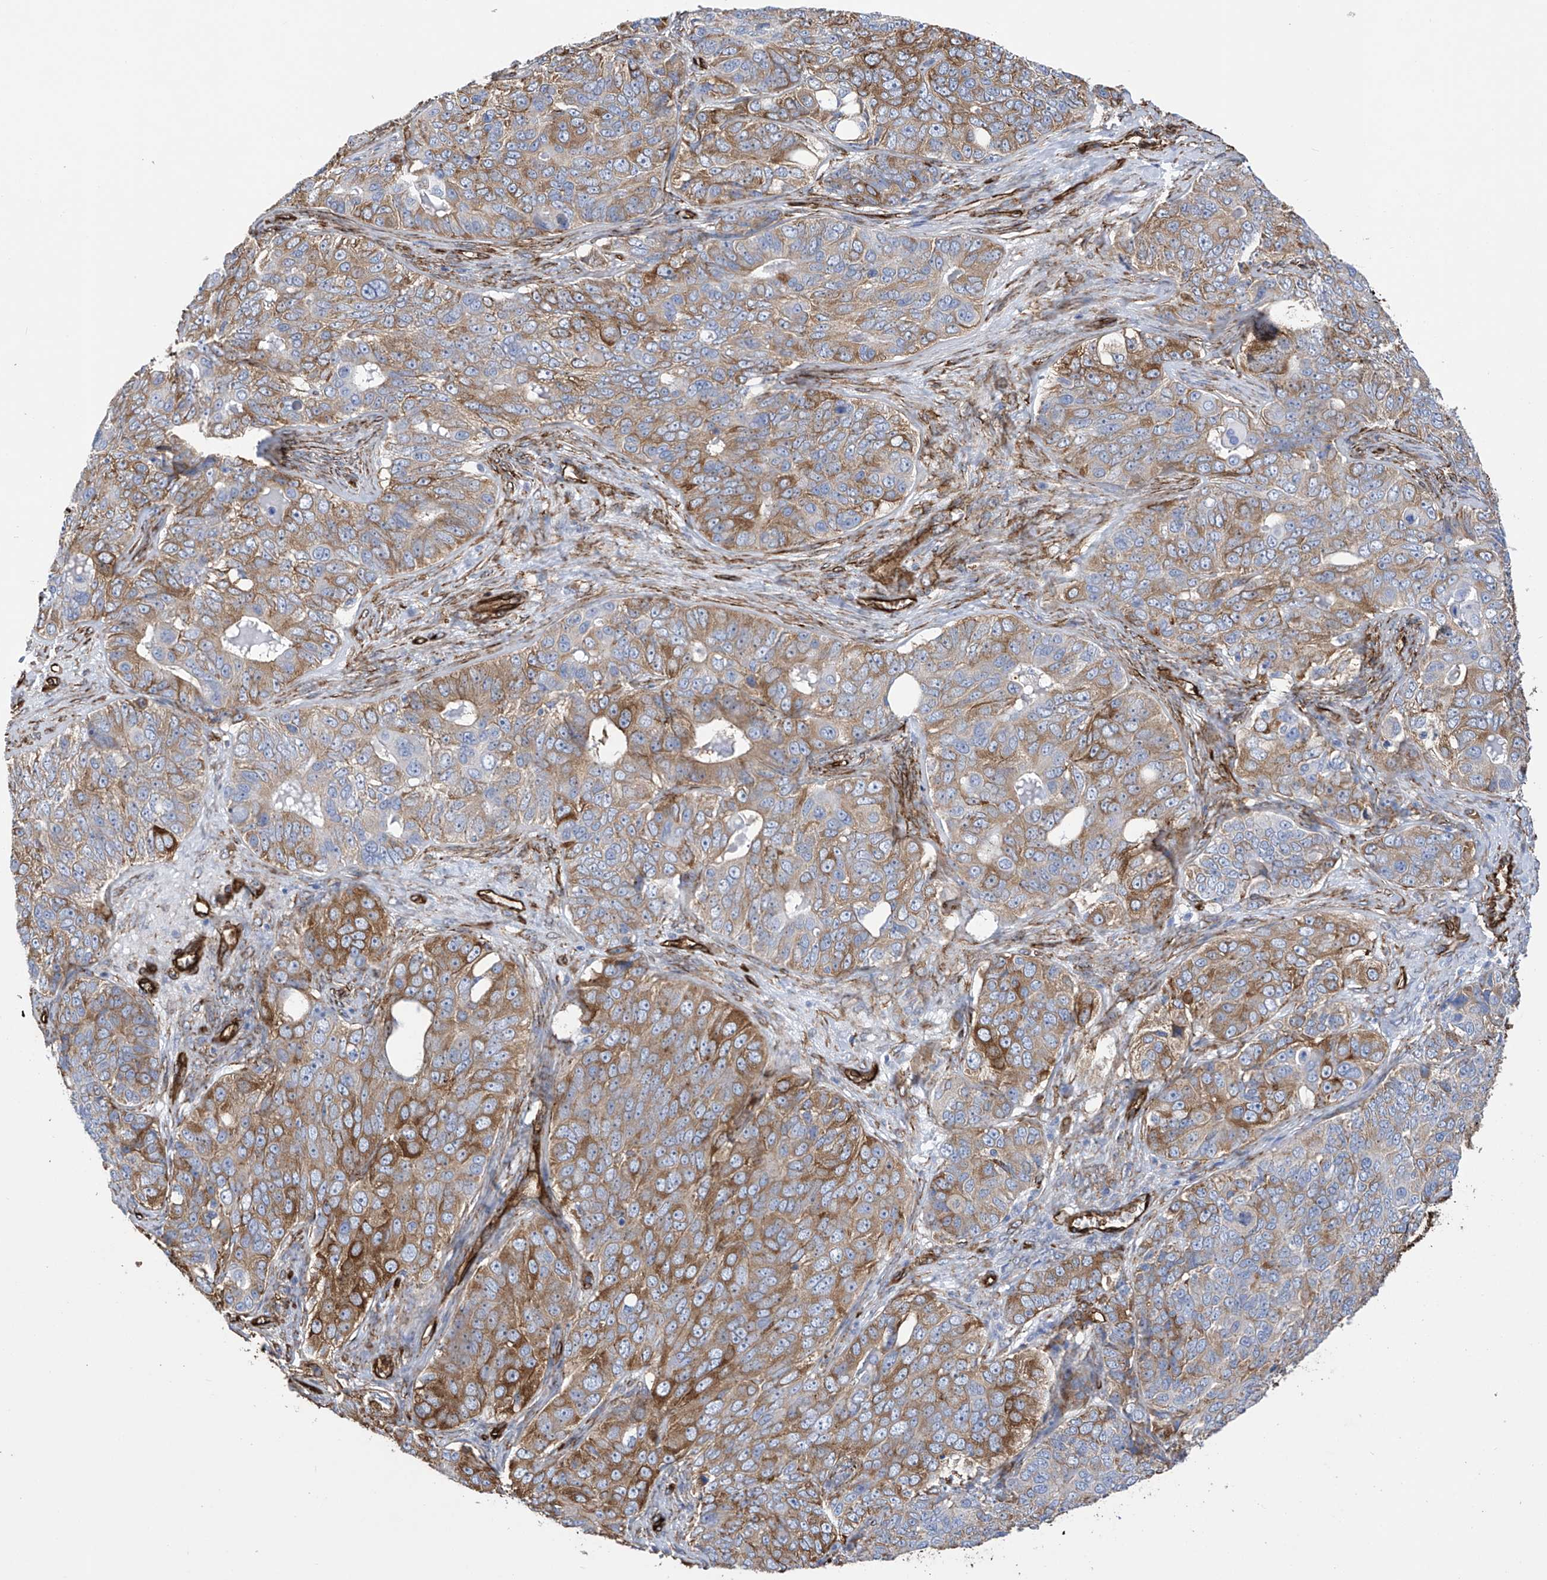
{"staining": {"intensity": "moderate", "quantity": ">75%", "location": "cytoplasmic/membranous"}, "tissue": "ovarian cancer", "cell_type": "Tumor cells", "image_type": "cancer", "snomed": [{"axis": "morphology", "description": "Carcinoma, endometroid"}, {"axis": "topography", "description": "Ovary"}], "caption": "IHC histopathology image of neoplastic tissue: human ovarian endometroid carcinoma stained using immunohistochemistry reveals medium levels of moderate protein expression localized specifically in the cytoplasmic/membranous of tumor cells, appearing as a cytoplasmic/membranous brown color.", "gene": "UBTD1", "patient": {"sex": "female", "age": 51}}